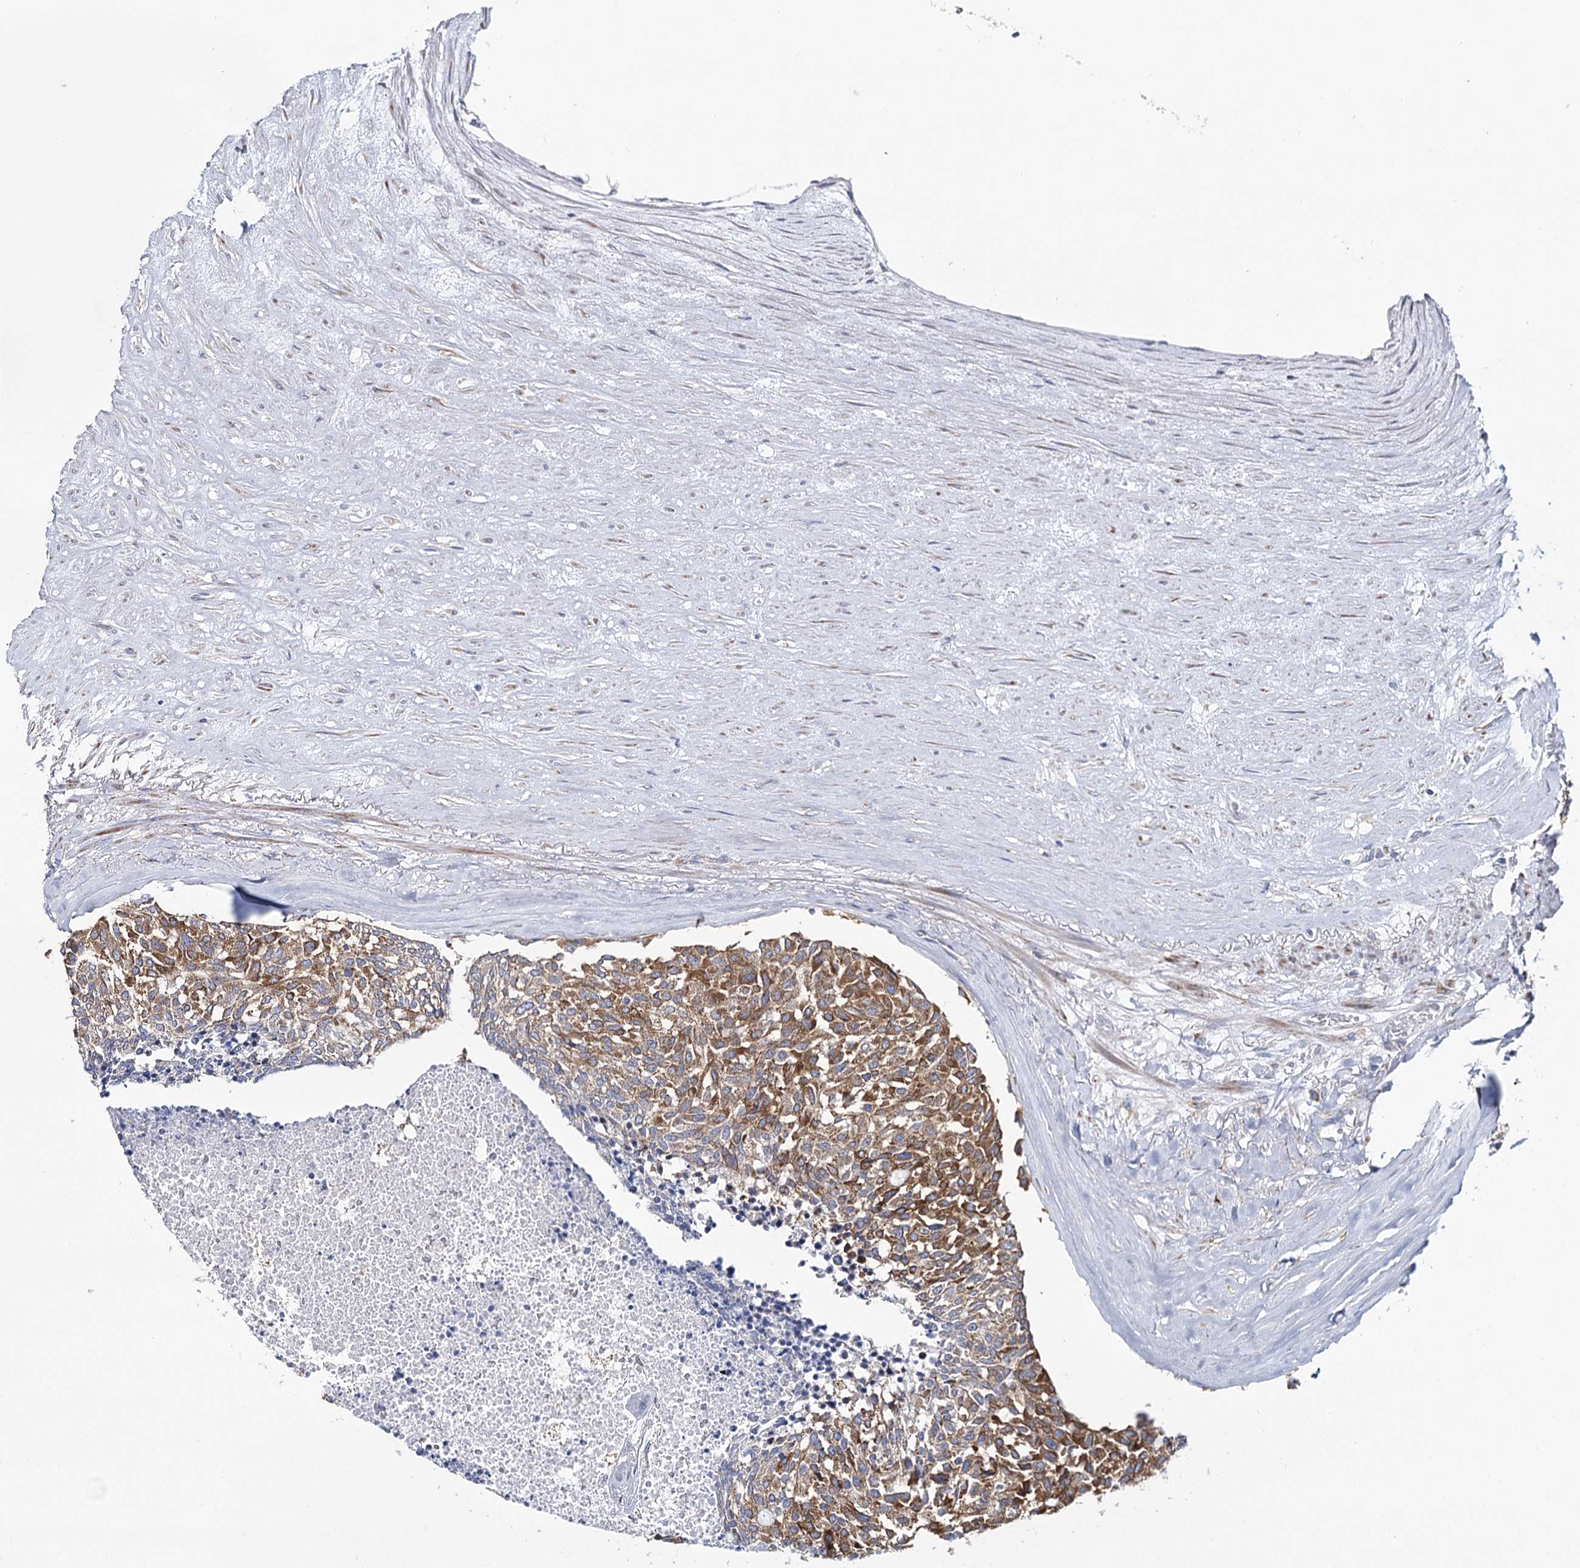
{"staining": {"intensity": "moderate", "quantity": ">75%", "location": "cytoplasmic/membranous"}, "tissue": "carcinoid", "cell_type": "Tumor cells", "image_type": "cancer", "snomed": [{"axis": "morphology", "description": "Carcinoid, malignant, NOS"}, {"axis": "topography", "description": "Pancreas"}], "caption": "The histopathology image displays a brown stain indicating the presence of a protein in the cytoplasmic/membranous of tumor cells in carcinoid. (DAB IHC, brown staining for protein, blue staining for nuclei).", "gene": "THUMPD3", "patient": {"sex": "female", "age": 54}}